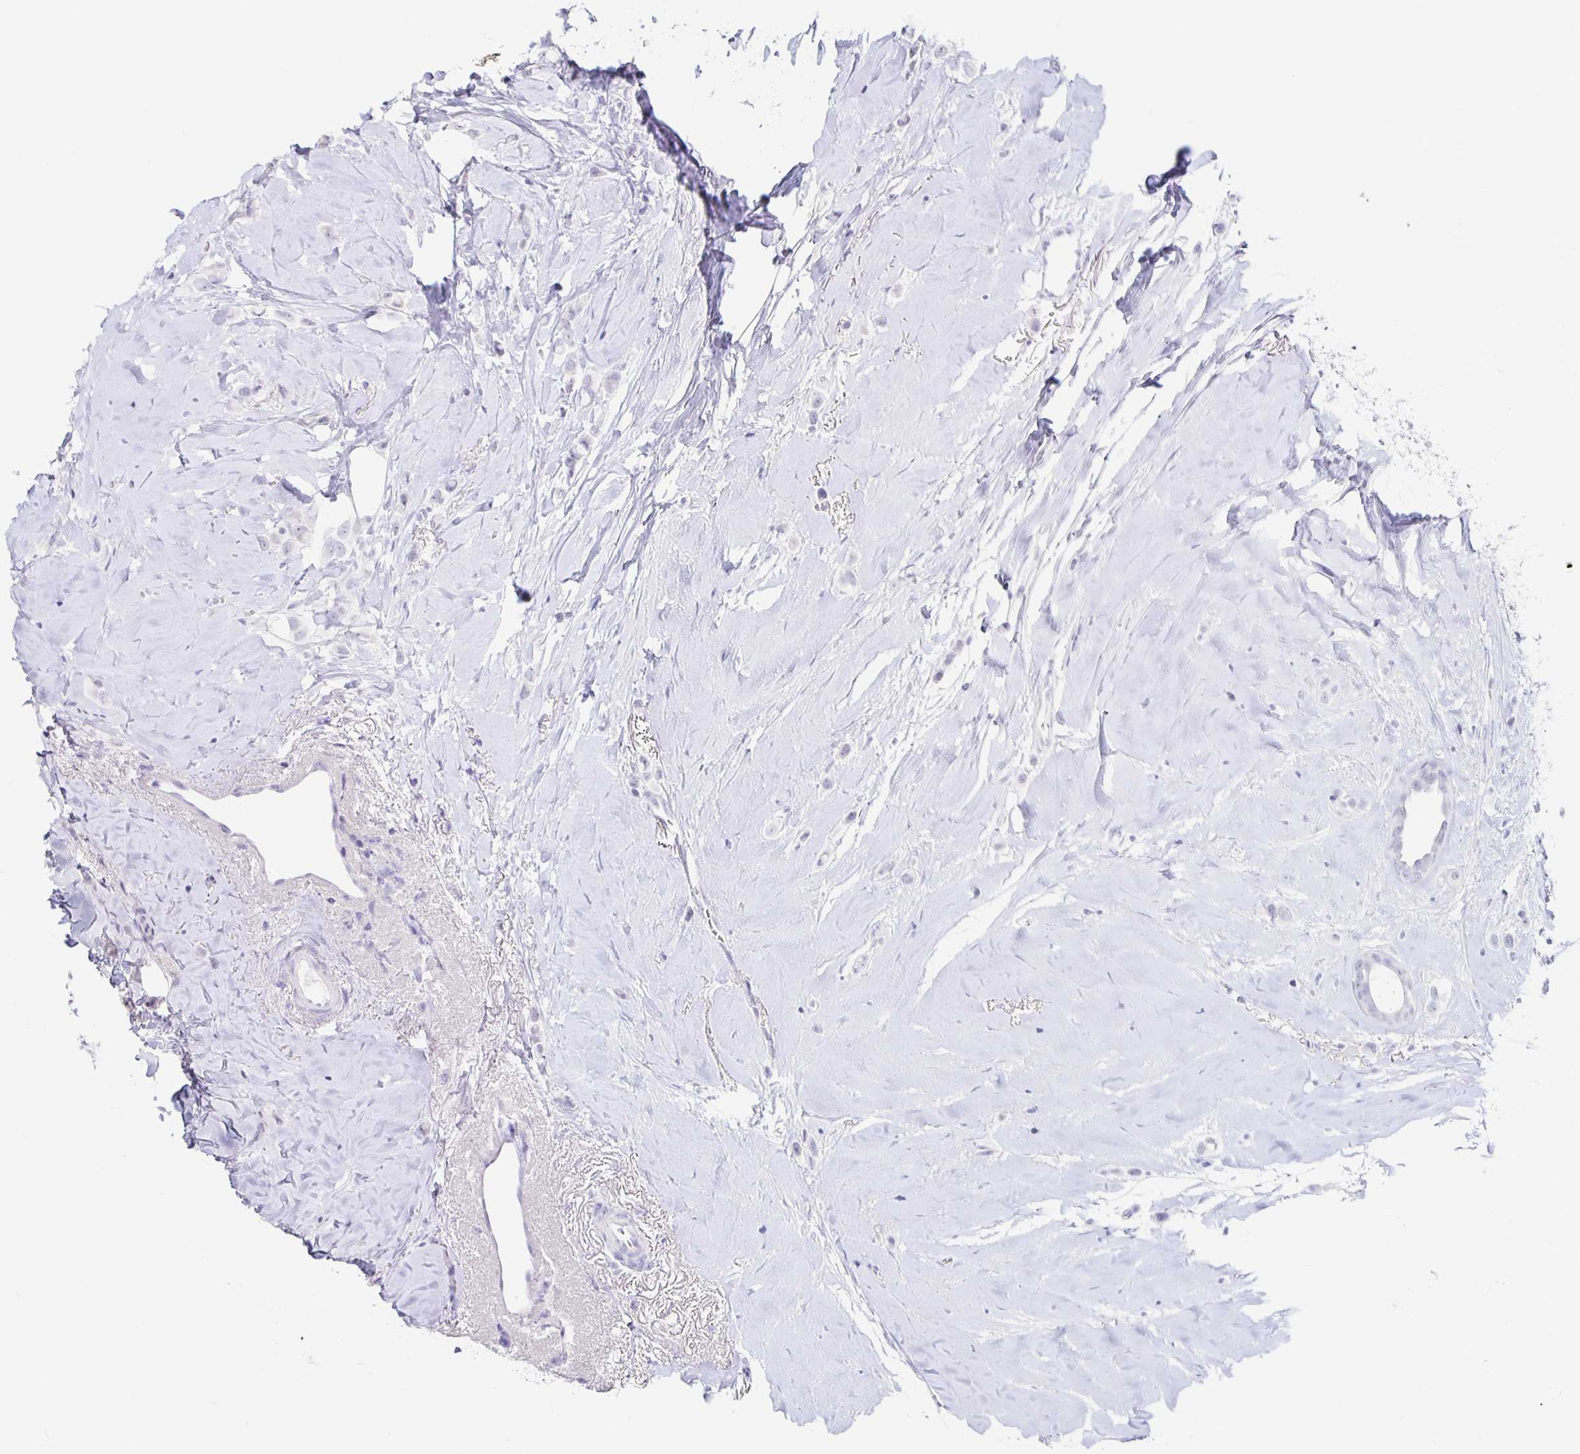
{"staining": {"intensity": "negative", "quantity": "none", "location": "none"}, "tissue": "breast cancer", "cell_type": "Tumor cells", "image_type": "cancer", "snomed": [{"axis": "morphology", "description": "Lobular carcinoma"}, {"axis": "topography", "description": "Breast"}], "caption": "DAB (3,3'-diaminobenzidine) immunohistochemical staining of breast cancer (lobular carcinoma) exhibits no significant positivity in tumor cells. (Brightfield microscopy of DAB immunohistochemistry (IHC) at high magnification).", "gene": "KCNQ2", "patient": {"sex": "female", "age": 66}}